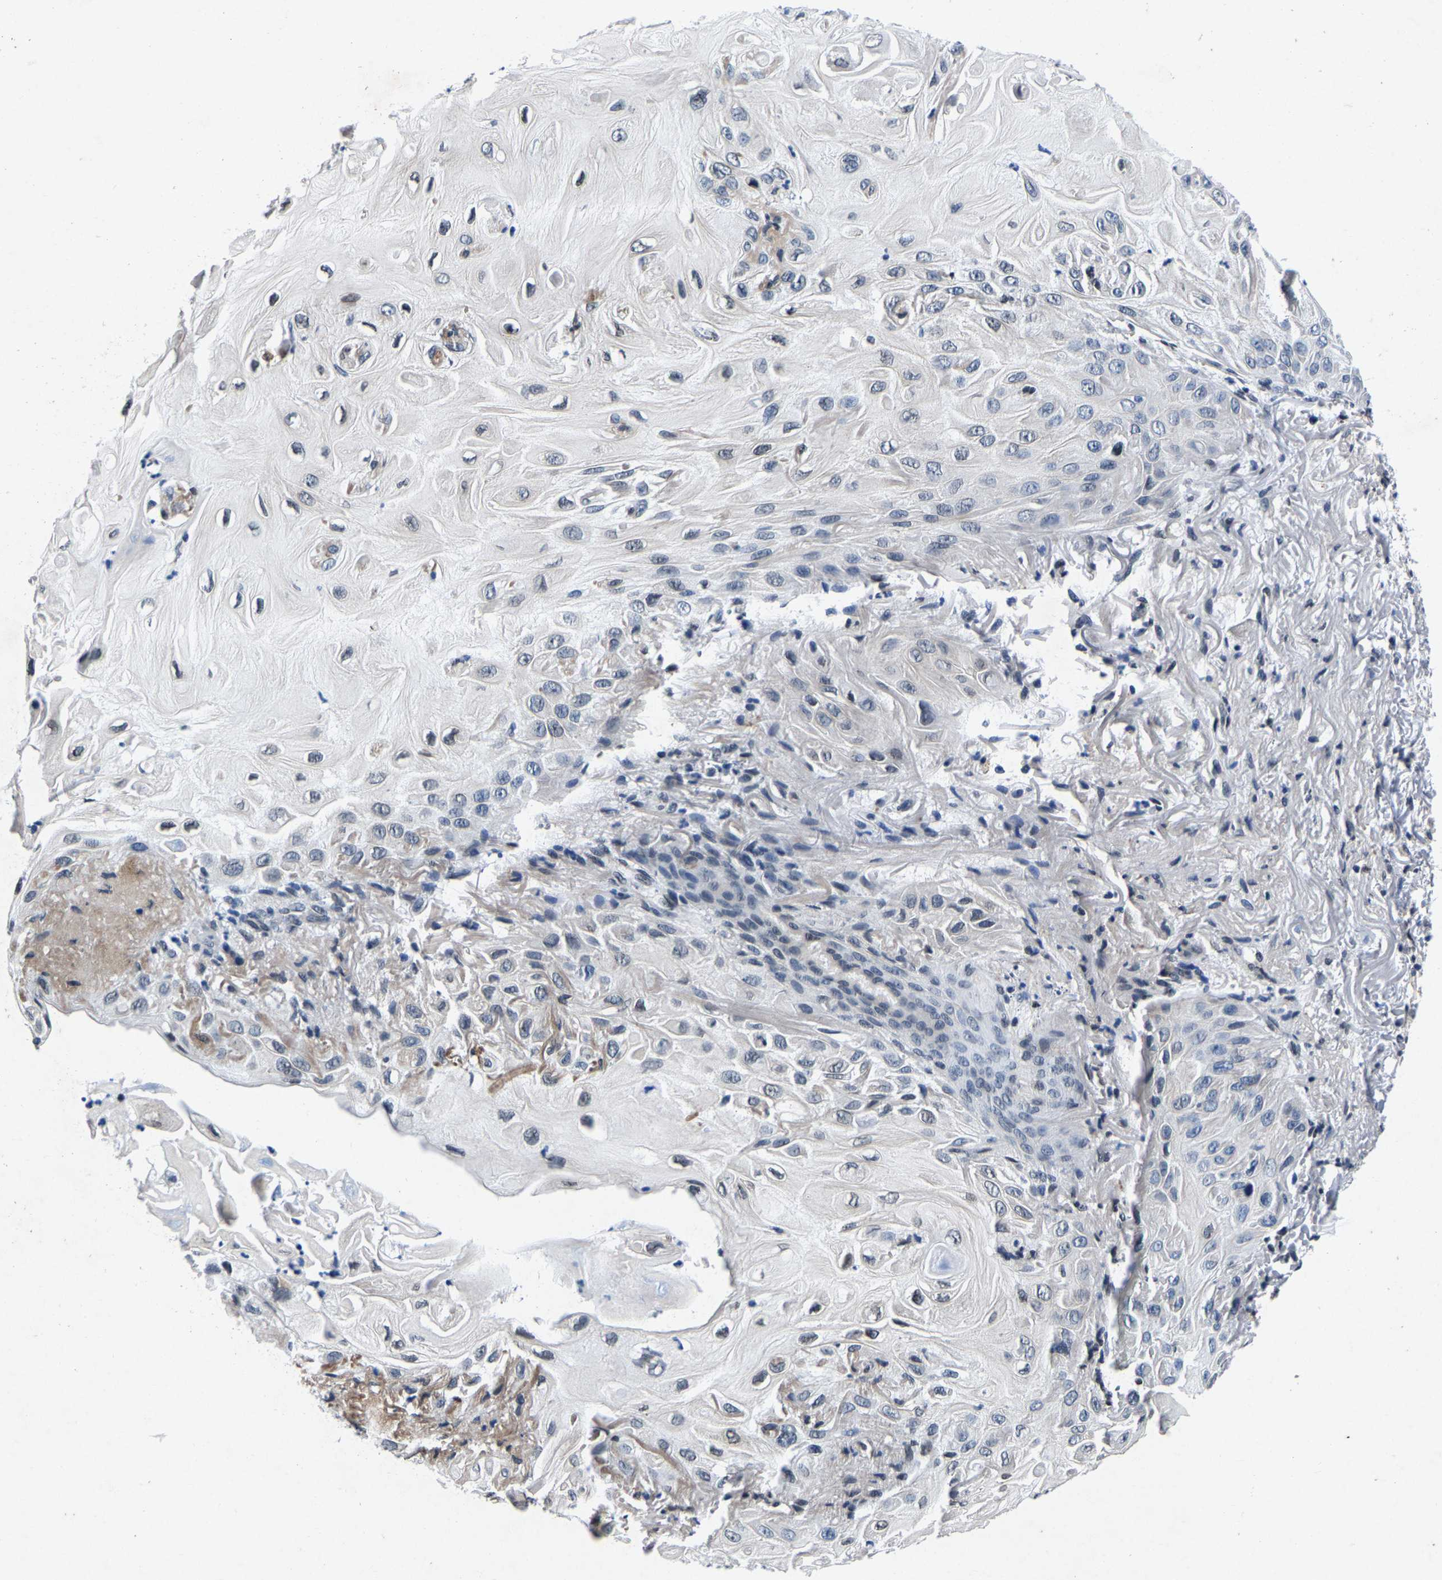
{"staining": {"intensity": "negative", "quantity": "none", "location": "none"}, "tissue": "skin cancer", "cell_type": "Tumor cells", "image_type": "cancer", "snomed": [{"axis": "morphology", "description": "Squamous cell carcinoma, NOS"}, {"axis": "topography", "description": "Skin"}], "caption": "Protein analysis of squamous cell carcinoma (skin) exhibits no significant expression in tumor cells.", "gene": "UBN2", "patient": {"sex": "female", "age": 77}}